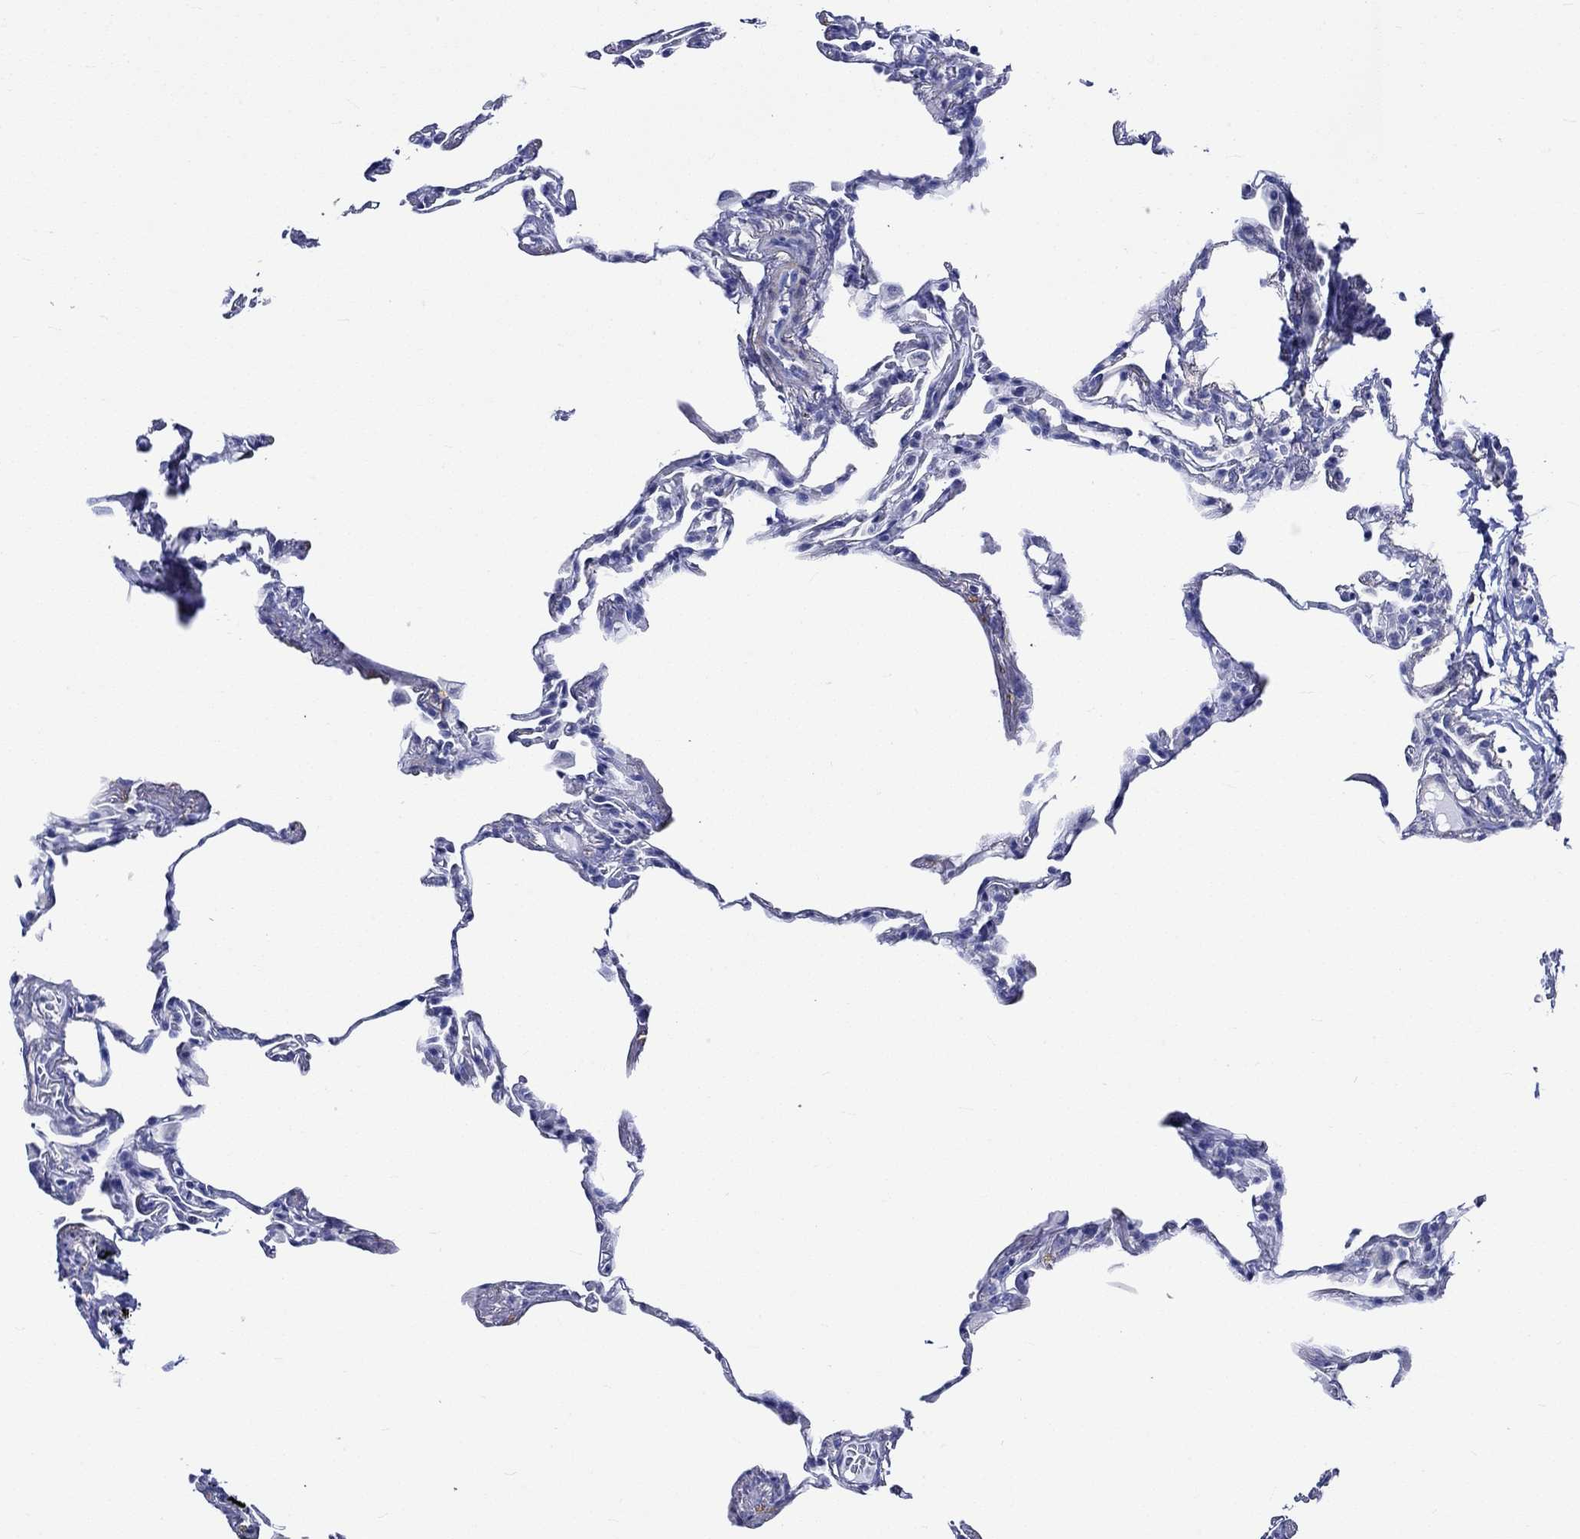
{"staining": {"intensity": "negative", "quantity": "none", "location": "none"}, "tissue": "lung", "cell_type": "Alveolar cells", "image_type": "normal", "snomed": [{"axis": "morphology", "description": "Normal tissue, NOS"}, {"axis": "topography", "description": "Lung"}], "caption": "Alveolar cells are negative for brown protein staining in unremarkable lung. (Stains: DAB IHC with hematoxylin counter stain, Microscopy: brightfield microscopy at high magnification).", "gene": "CRYAB", "patient": {"sex": "female", "age": 57}}